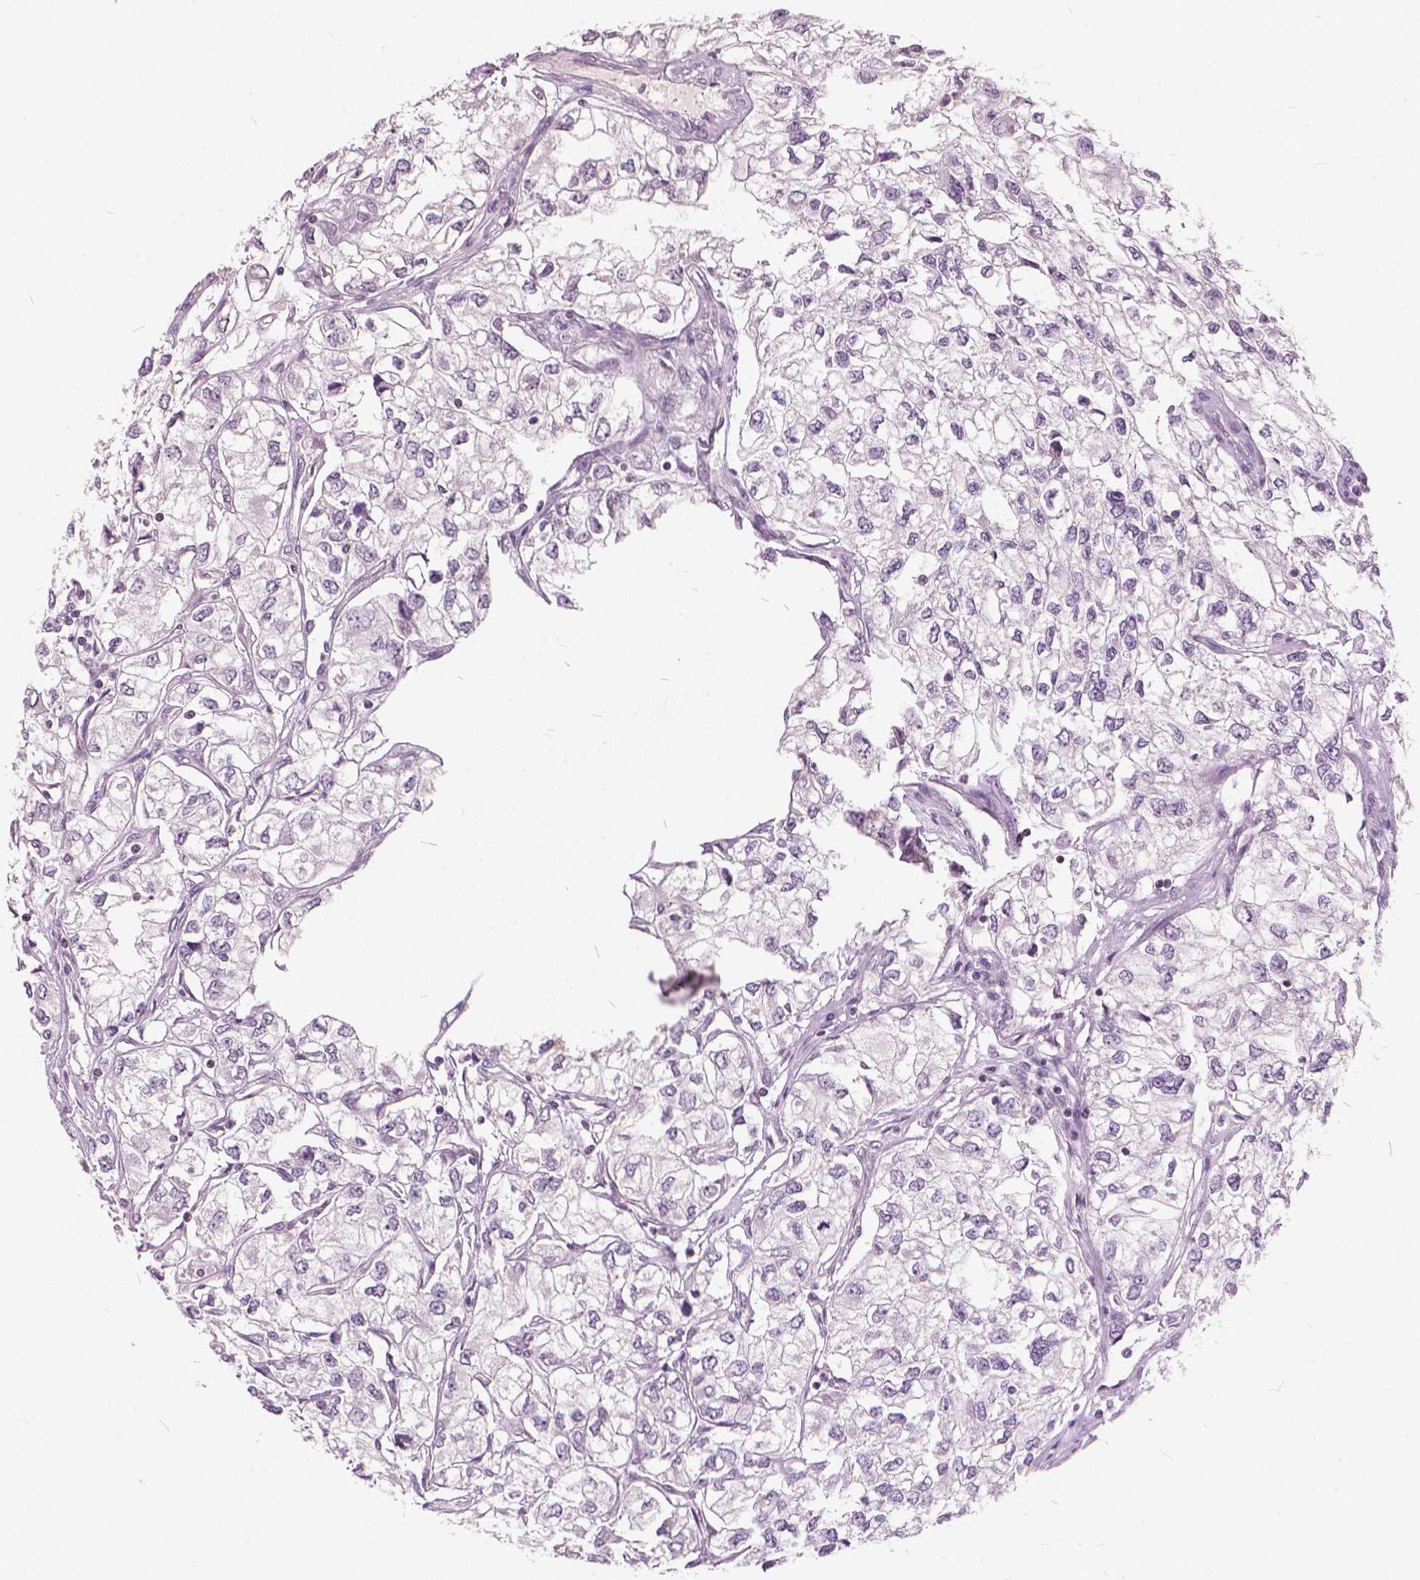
{"staining": {"intensity": "negative", "quantity": "none", "location": "none"}, "tissue": "renal cancer", "cell_type": "Tumor cells", "image_type": "cancer", "snomed": [{"axis": "morphology", "description": "Adenocarcinoma, NOS"}, {"axis": "topography", "description": "Kidney"}], "caption": "A histopathology image of renal cancer (adenocarcinoma) stained for a protein shows no brown staining in tumor cells. (Stains: DAB (3,3'-diaminobenzidine) IHC with hematoxylin counter stain, Microscopy: brightfield microscopy at high magnification).", "gene": "STAT5B", "patient": {"sex": "female", "age": 59}}